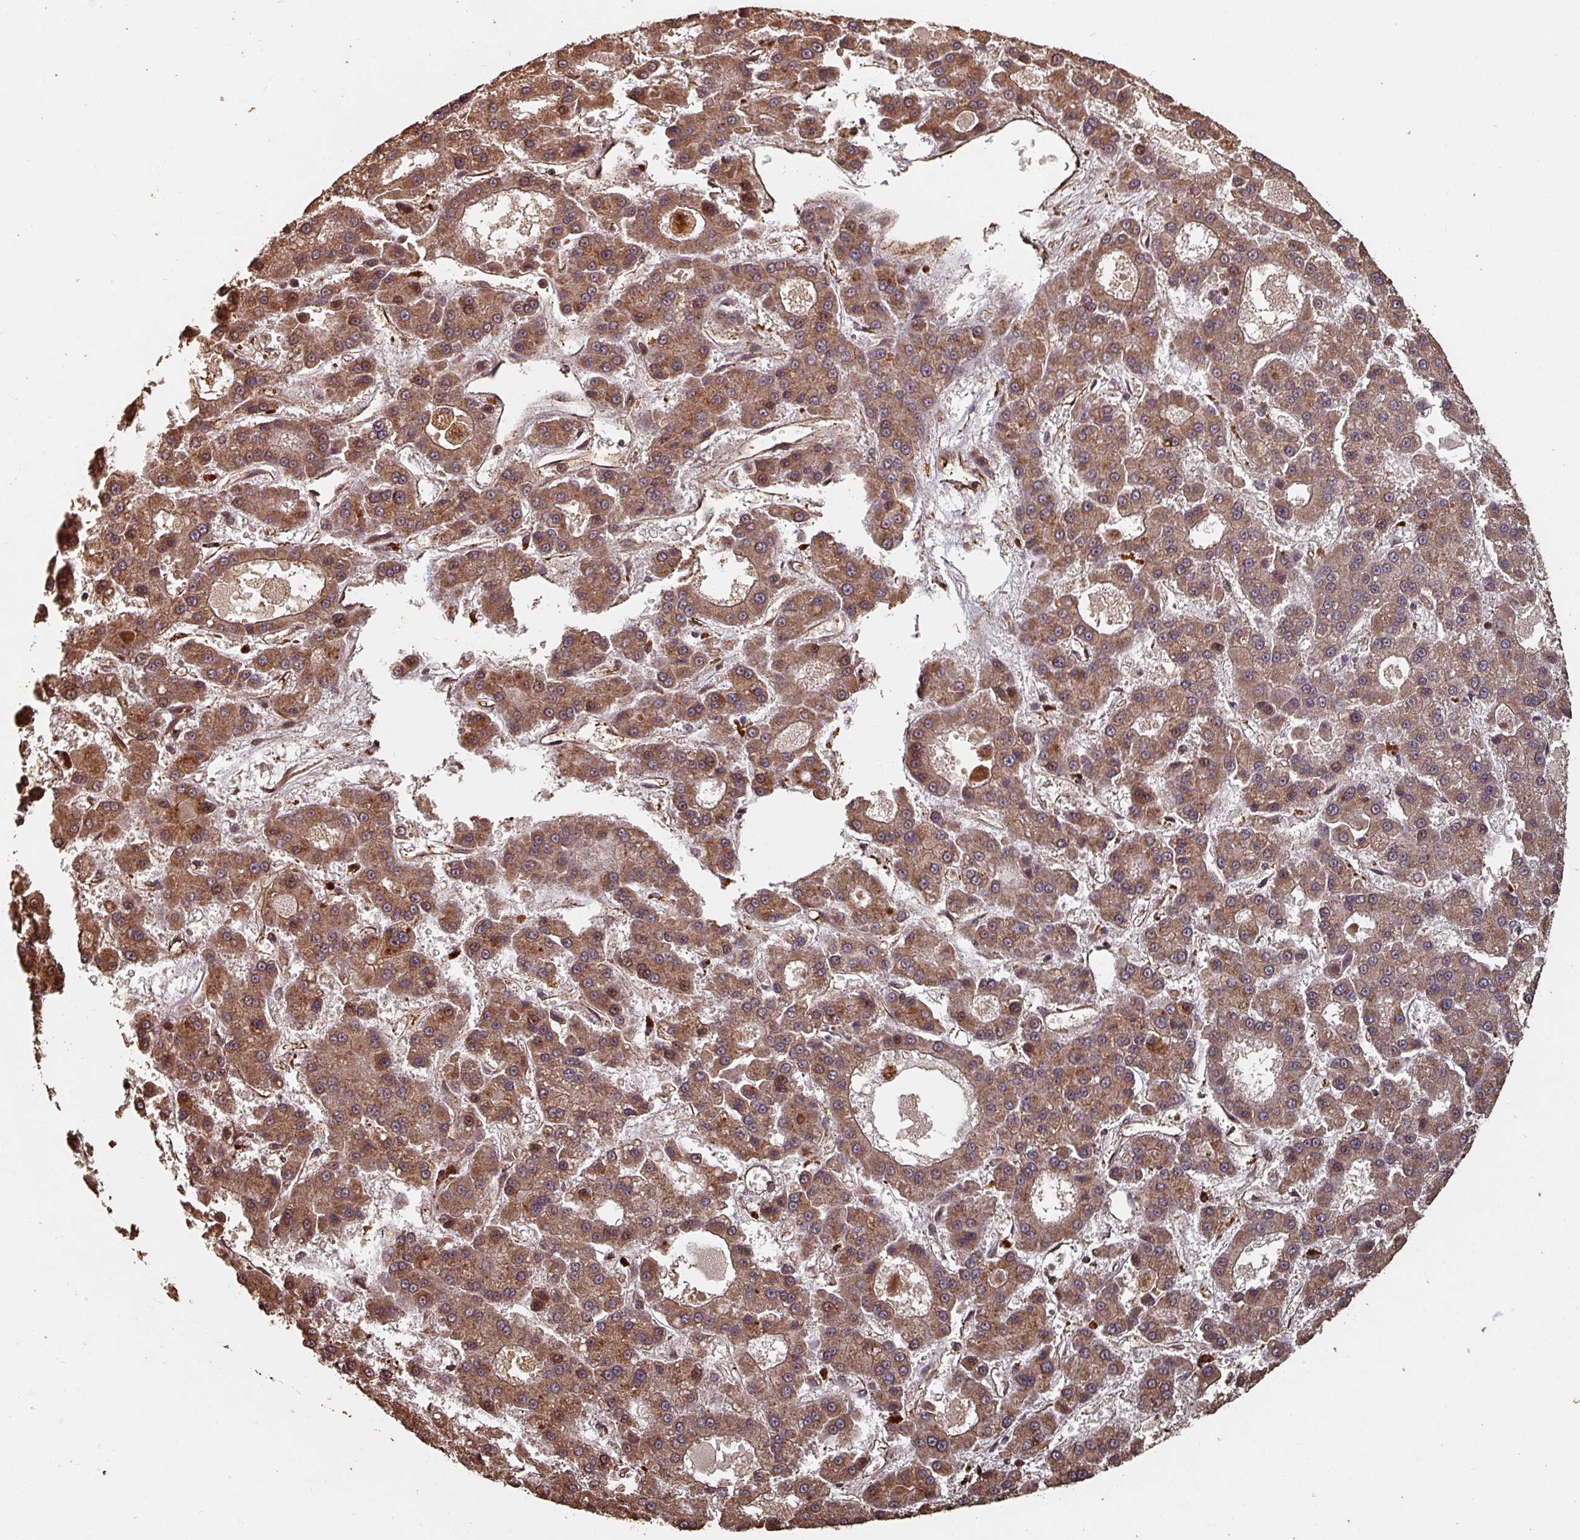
{"staining": {"intensity": "moderate", "quantity": ">75%", "location": "cytoplasmic/membranous,nuclear"}, "tissue": "liver cancer", "cell_type": "Tumor cells", "image_type": "cancer", "snomed": [{"axis": "morphology", "description": "Carcinoma, Hepatocellular, NOS"}, {"axis": "topography", "description": "Liver"}], "caption": "A micrograph of human liver cancer stained for a protein demonstrates moderate cytoplasmic/membranous and nuclear brown staining in tumor cells.", "gene": "EID1", "patient": {"sex": "male", "age": 70}}